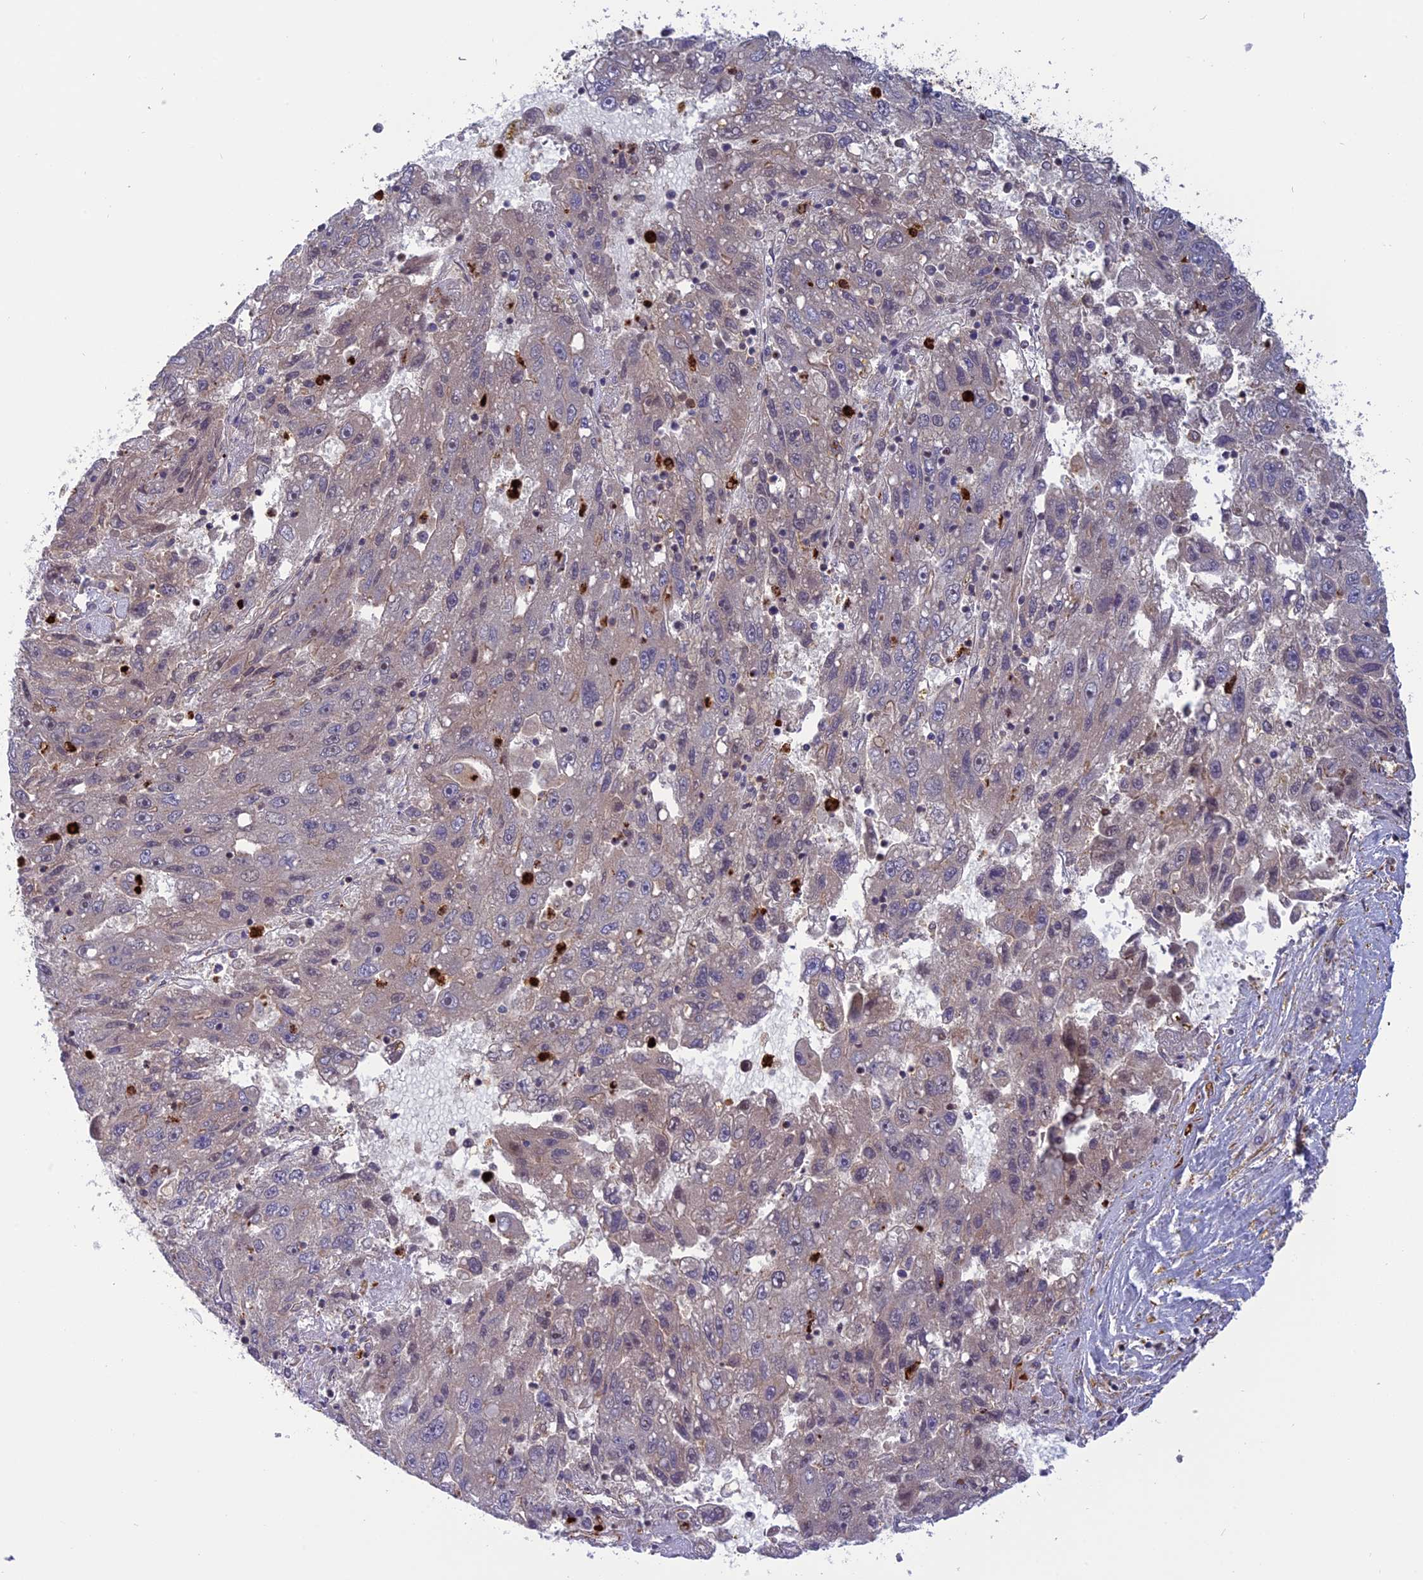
{"staining": {"intensity": "negative", "quantity": "none", "location": "none"}, "tissue": "liver cancer", "cell_type": "Tumor cells", "image_type": "cancer", "snomed": [{"axis": "morphology", "description": "Carcinoma, Hepatocellular, NOS"}, {"axis": "topography", "description": "Liver"}], "caption": "Protein analysis of liver hepatocellular carcinoma displays no significant staining in tumor cells. The staining is performed using DAB brown chromogen with nuclei counter-stained in using hematoxylin.", "gene": "PHLDB3", "patient": {"sex": "male", "age": 49}}